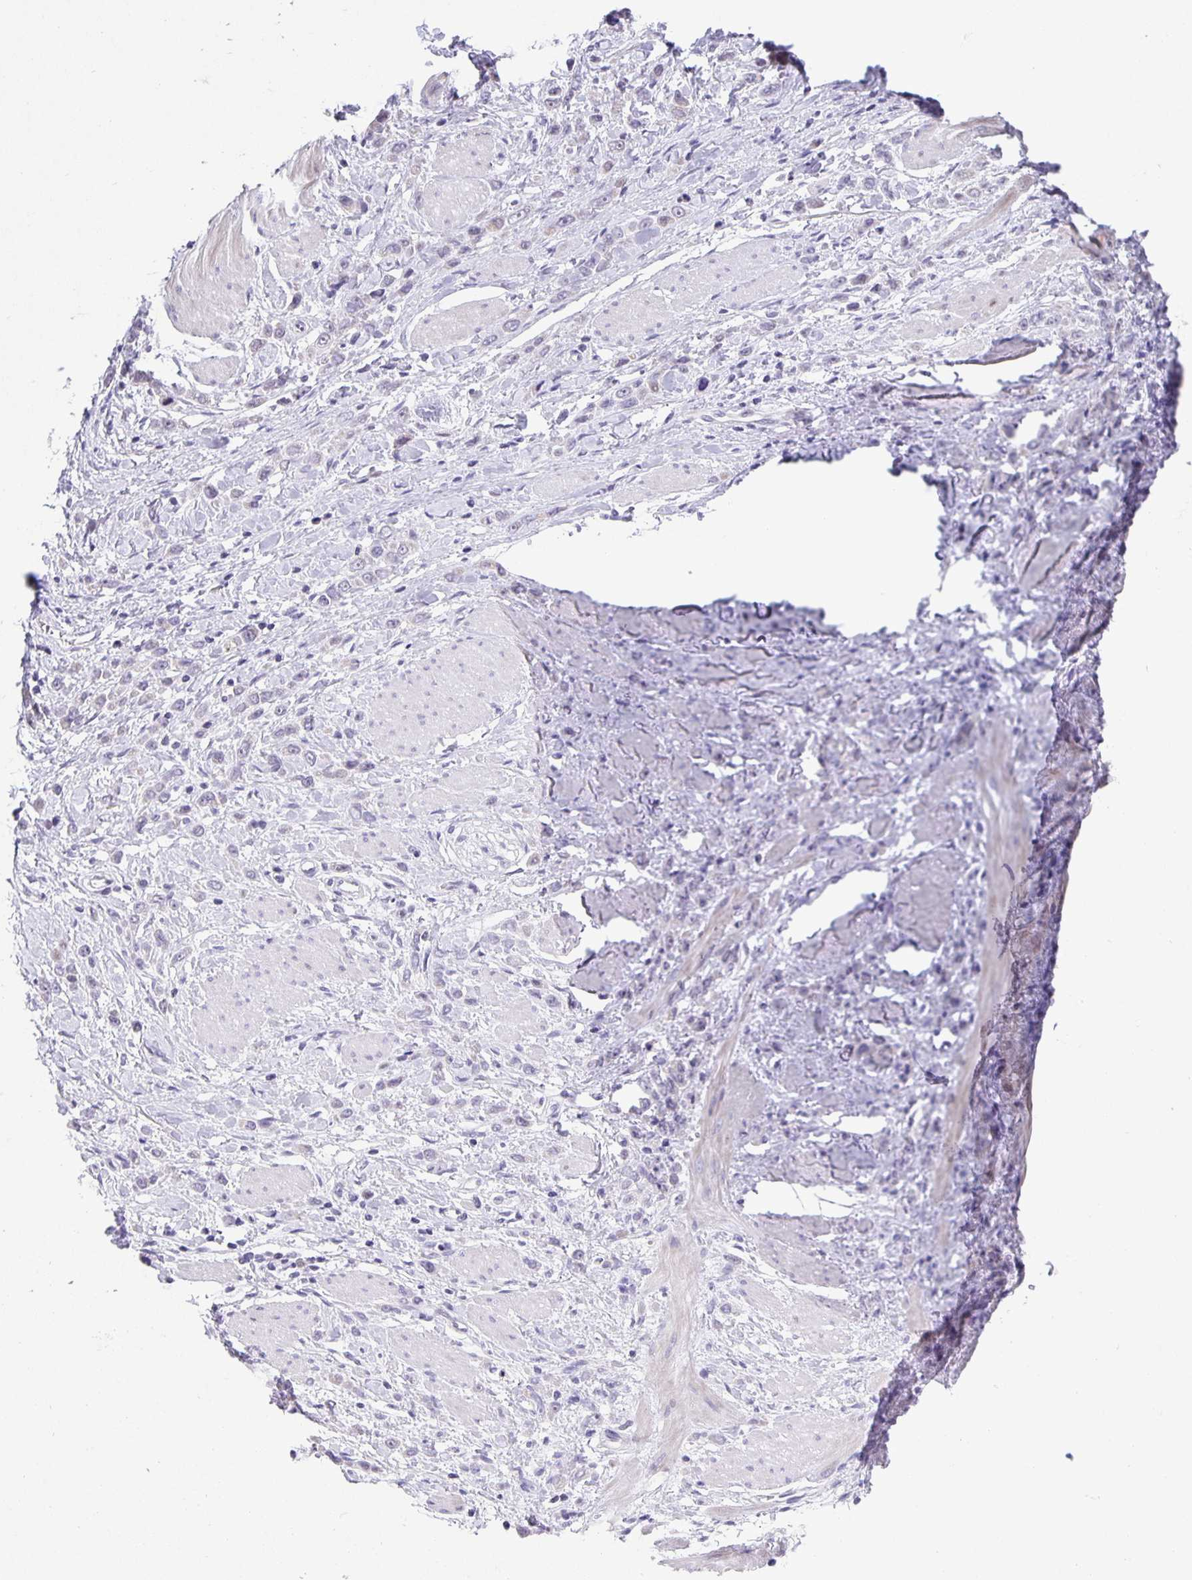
{"staining": {"intensity": "negative", "quantity": "none", "location": "none"}, "tissue": "stomach cancer", "cell_type": "Tumor cells", "image_type": "cancer", "snomed": [{"axis": "morphology", "description": "Adenocarcinoma, NOS"}, {"axis": "topography", "description": "Stomach"}], "caption": "This is a image of IHC staining of stomach adenocarcinoma, which shows no staining in tumor cells.", "gene": "PHRF1", "patient": {"sex": "male", "age": 47}}